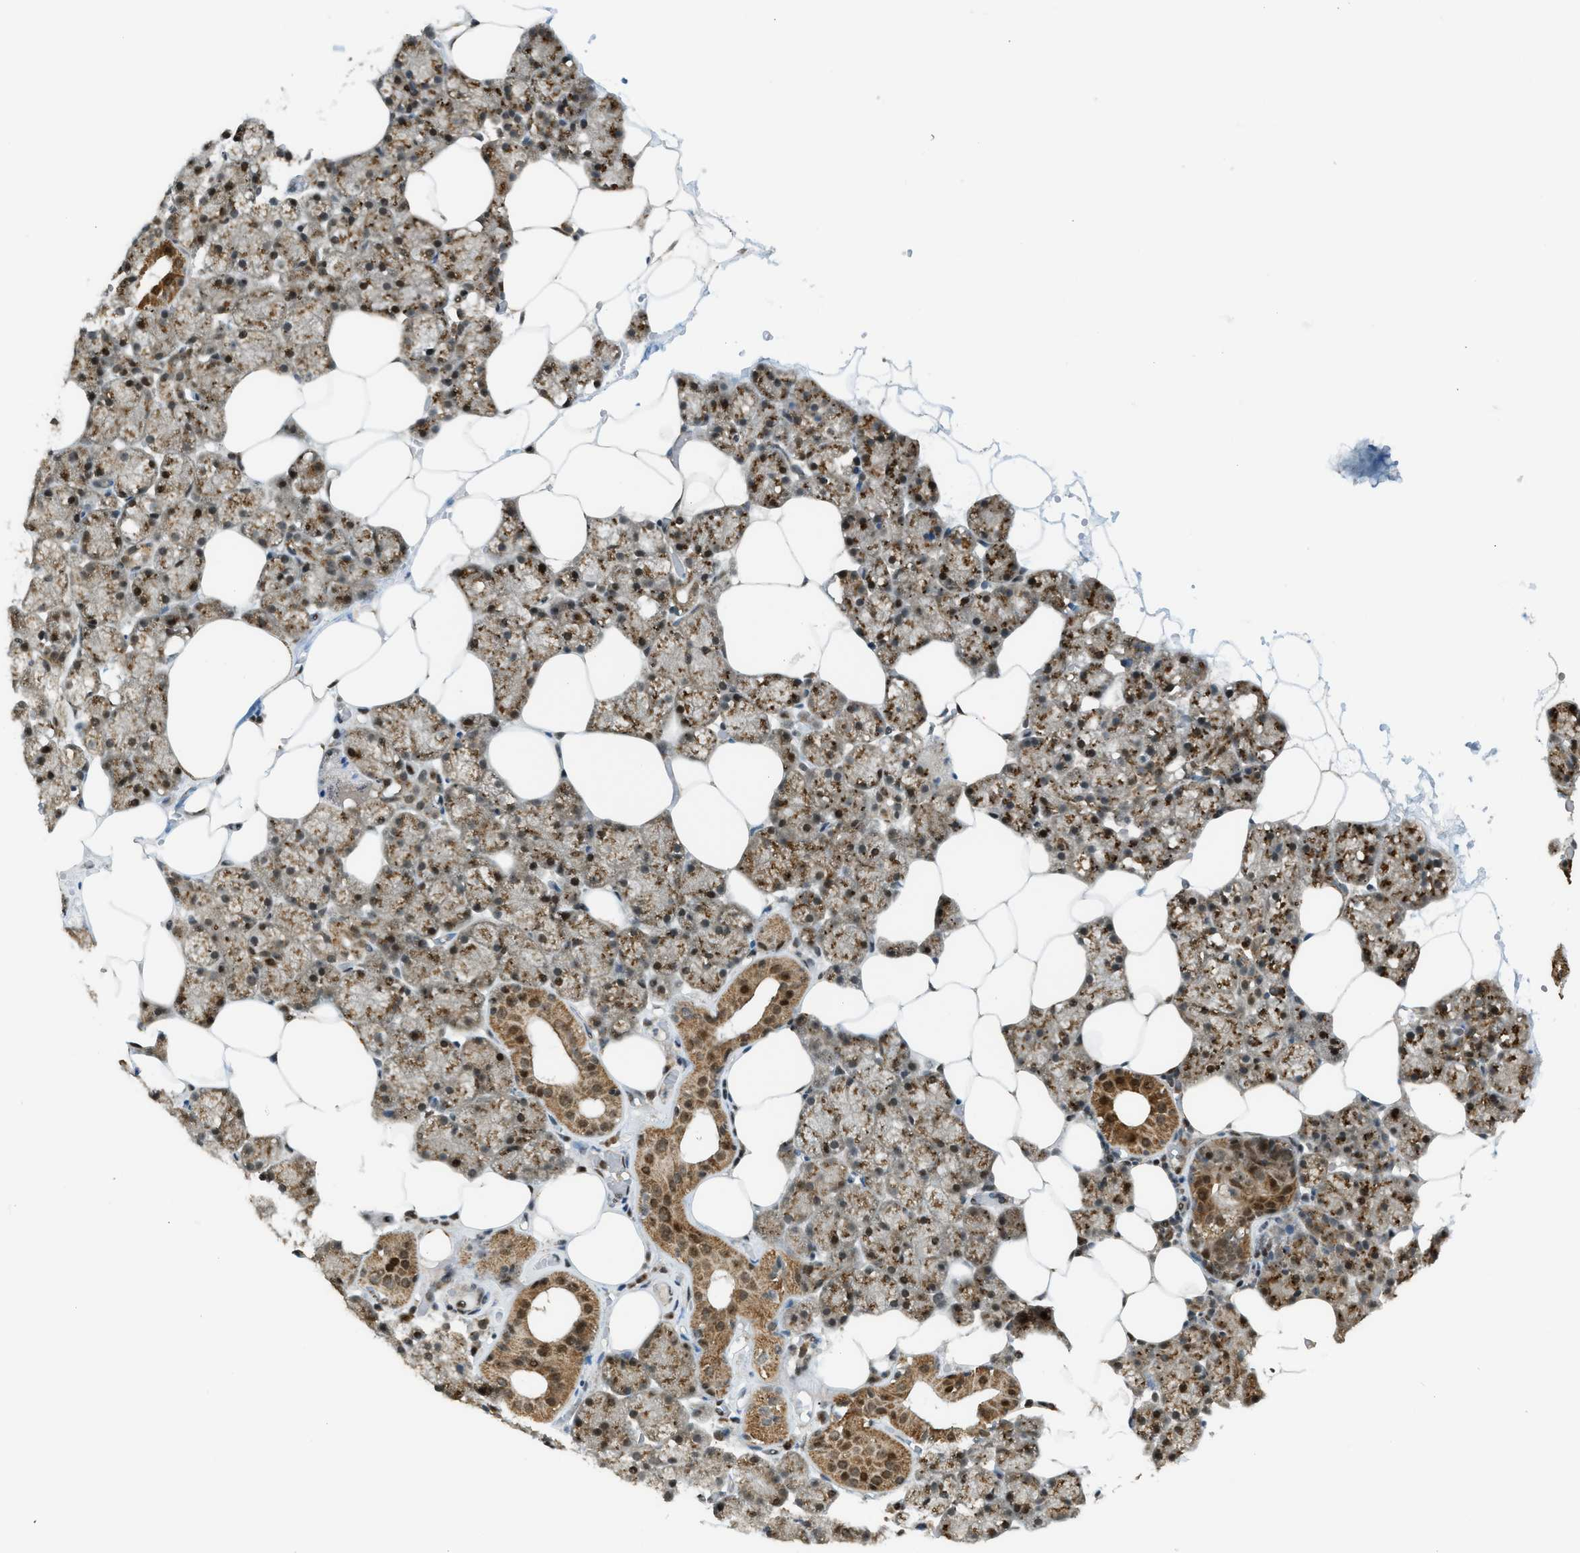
{"staining": {"intensity": "strong", "quantity": ">75%", "location": "cytoplasmic/membranous,nuclear"}, "tissue": "salivary gland", "cell_type": "Glandular cells", "image_type": "normal", "snomed": [{"axis": "morphology", "description": "Normal tissue, NOS"}, {"axis": "topography", "description": "Salivary gland"}], "caption": "Protein analysis of unremarkable salivary gland exhibits strong cytoplasmic/membranous,nuclear positivity in about >75% of glandular cells.", "gene": "CCDC186", "patient": {"sex": "male", "age": 62}}